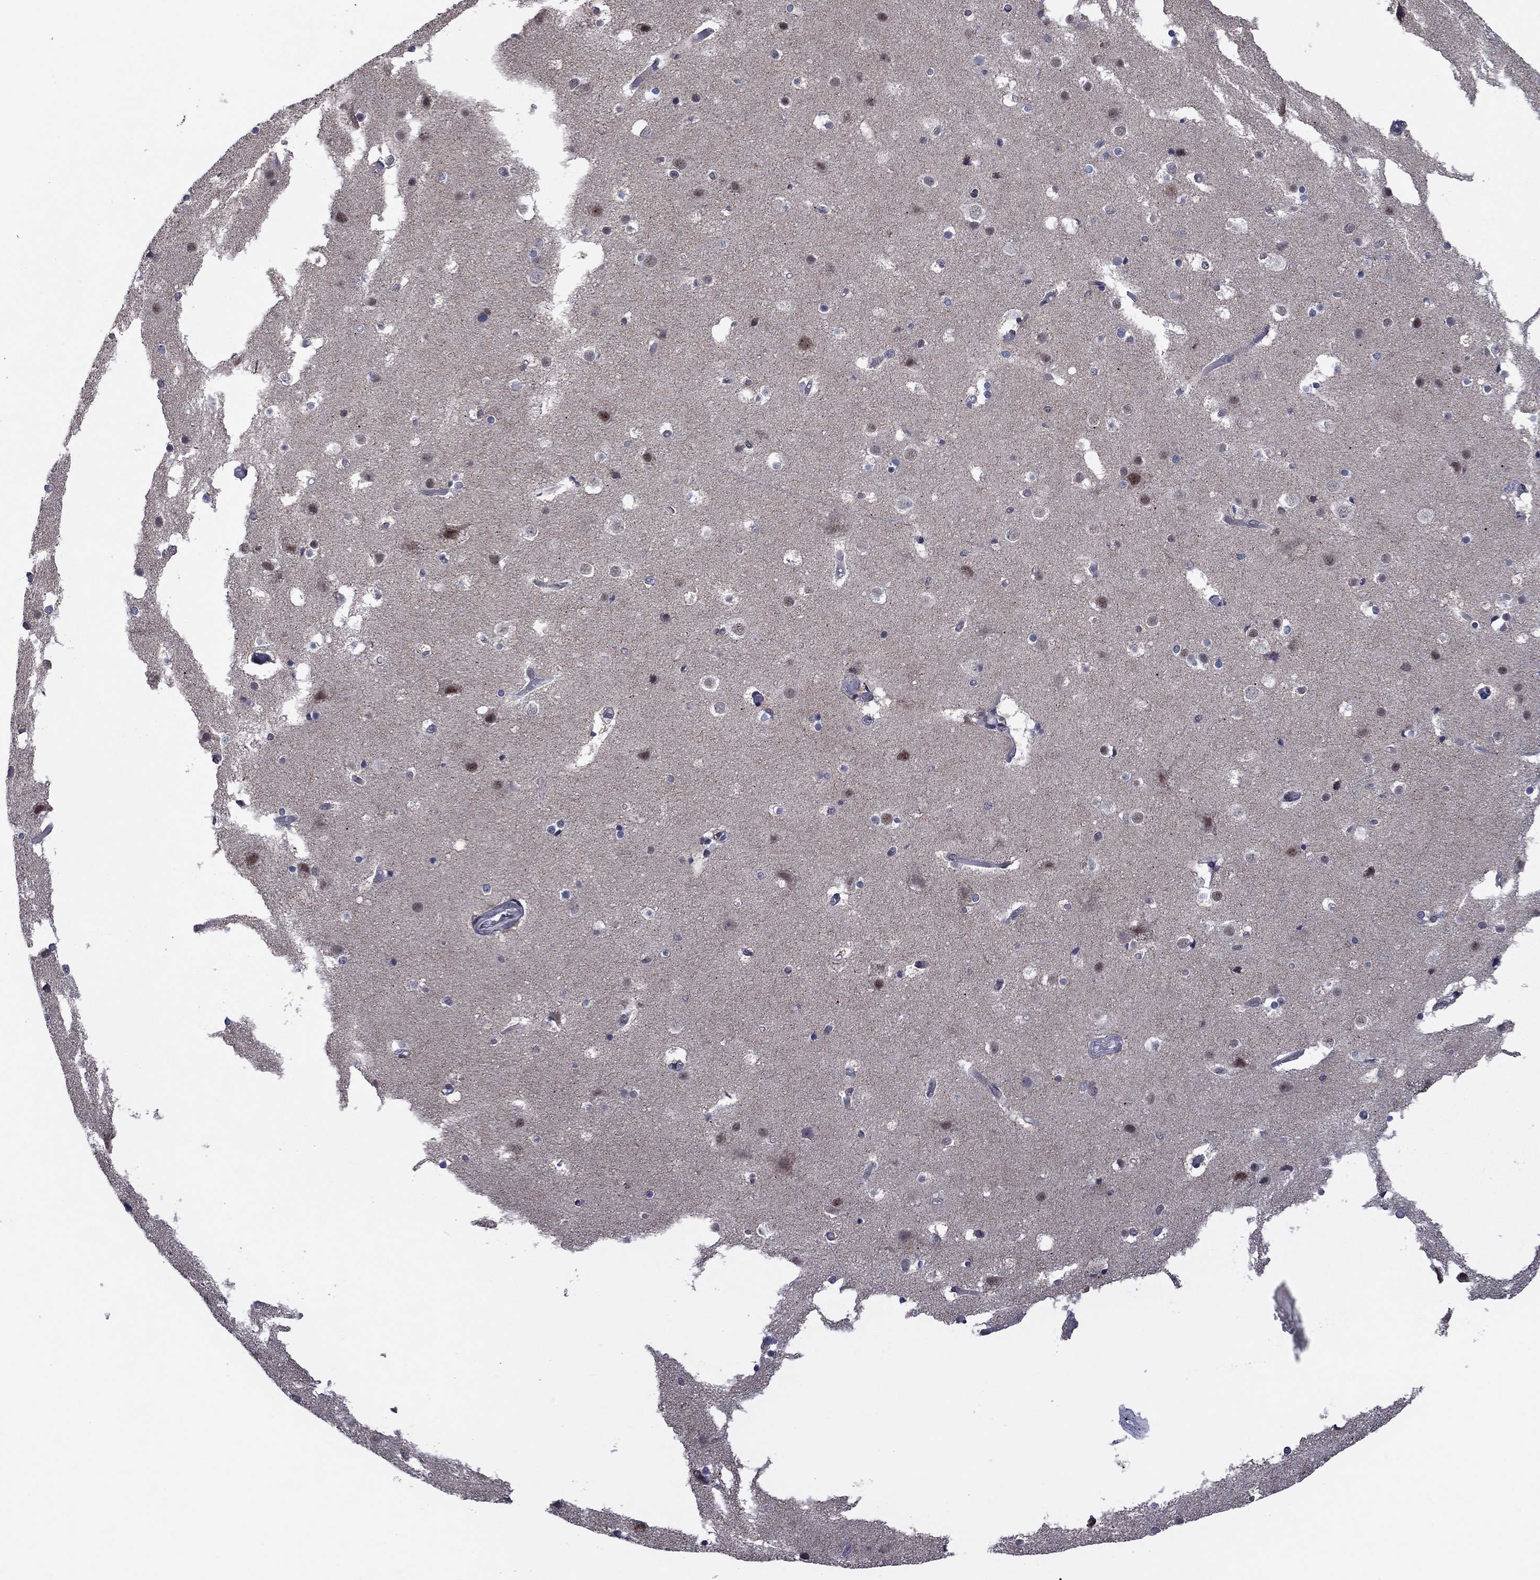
{"staining": {"intensity": "negative", "quantity": "none", "location": "none"}, "tissue": "cerebral cortex", "cell_type": "Endothelial cells", "image_type": "normal", "snomed": [{"axis": "morphology", "description": "Normal tissue, NOS"}, {"axis": "topography", "description": "Cerebral cortex"}], "caption": "Cerebral cortex was stained to show a protein in brown. There is no significant positivity in endothelial cells. (IHC, brightfield microscopy, high magnification).", "gene": "CDCA5", "patient": {"sex": "female", "age": 52}}